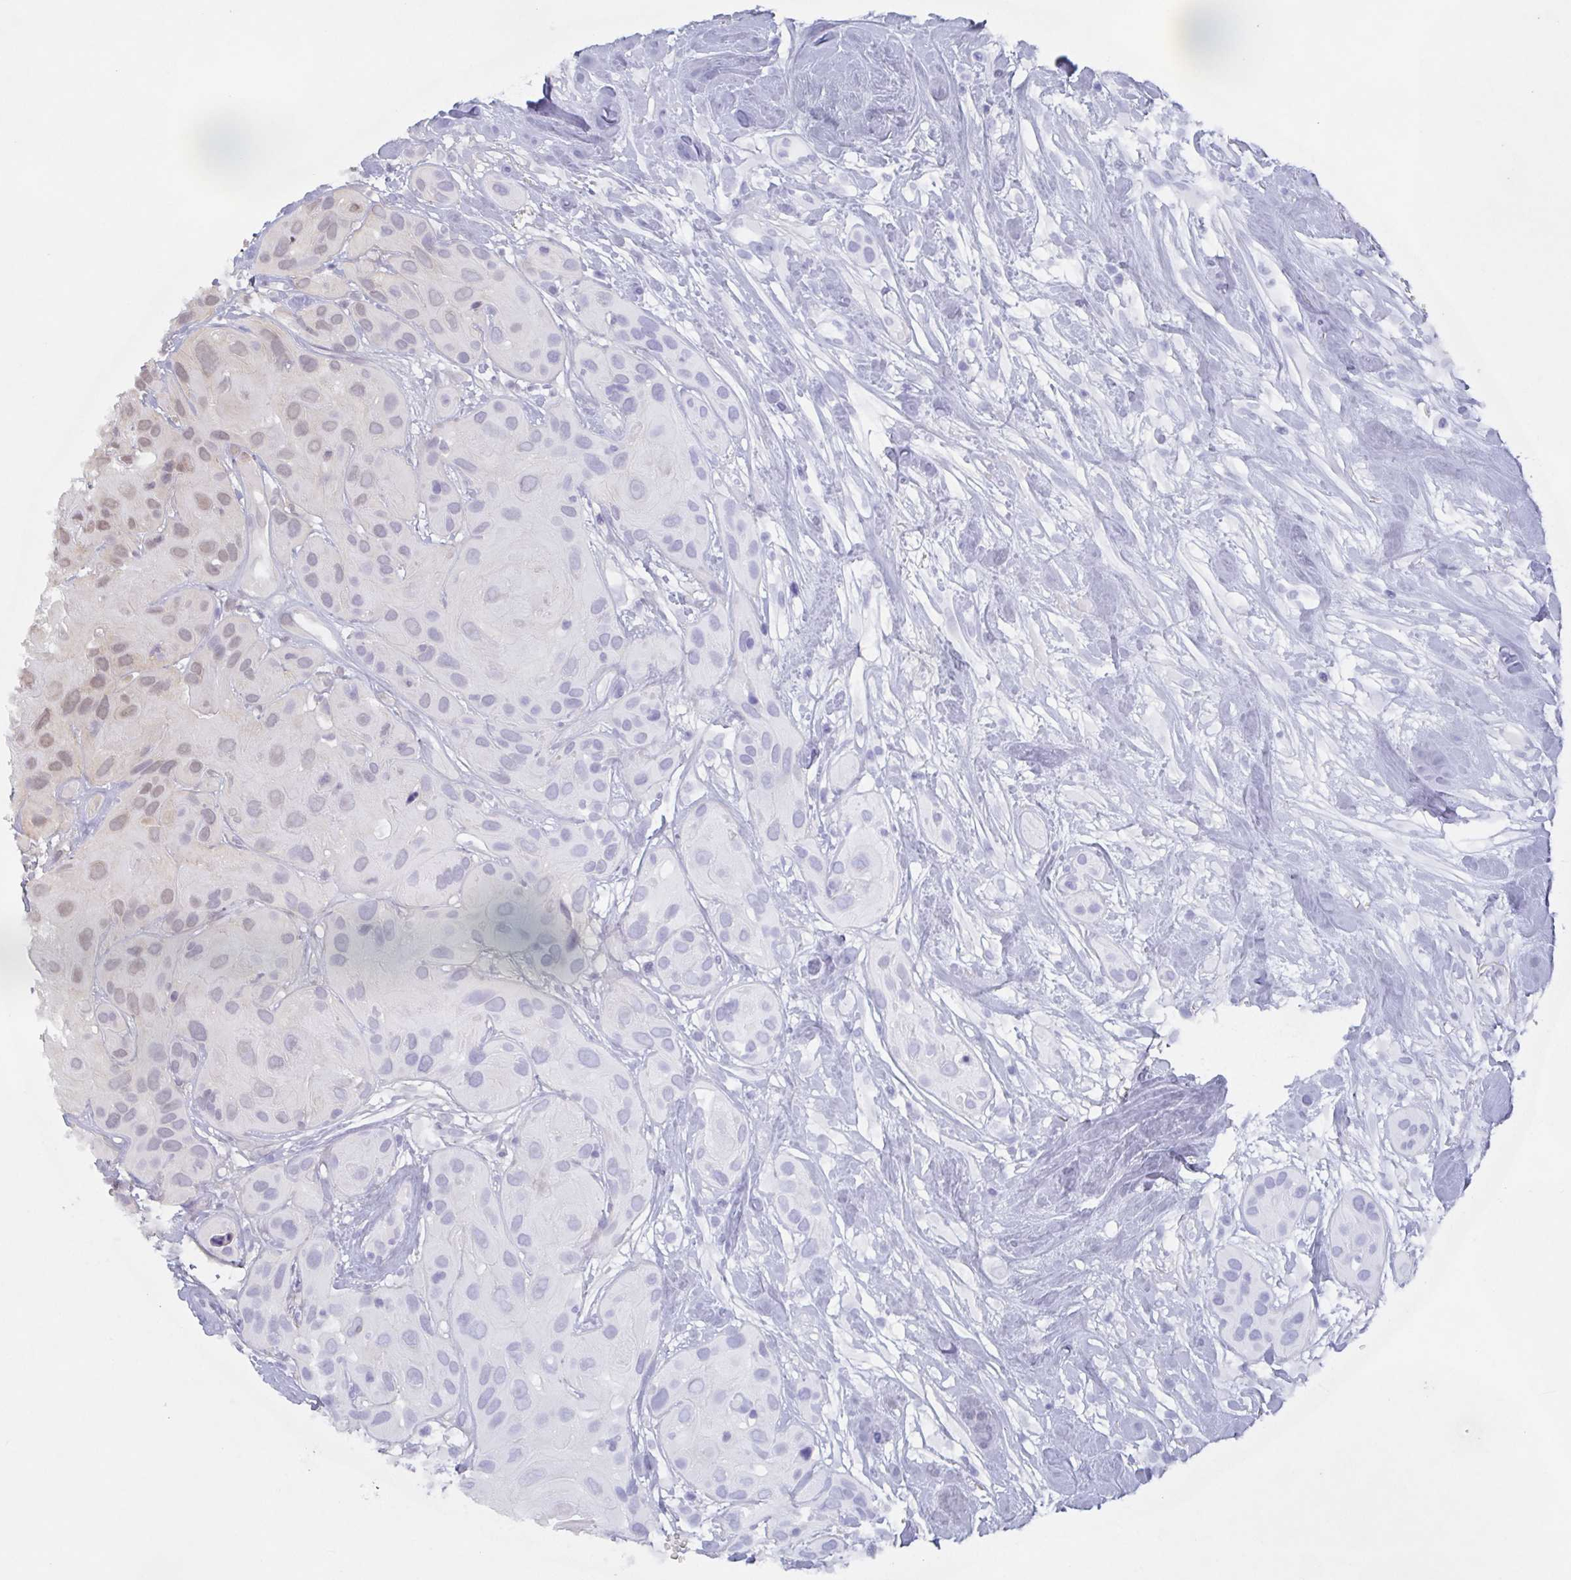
{"staining": {"intensity": "weak", "quantity": "25%-75%", "location": "nuclear"}, "tissue": "head and neck cancer", "cell_type": "Tumor cells", "image_type": "cancer", "snomed": [{"axis": "morphology", "description": "Squamous cell carcinoma, NOS"}, {"axis": "topography", "description": "Oral tissue"}, {"axis": "topography", "description": "Head-Neck"}], "caption": "A photomicrograph of head and neck cancer stained for a protein reveals weak nuclear brown staining in tumor cells.", "gene": "POU2F3", "patient": {"sex": "male", "age": 77}}